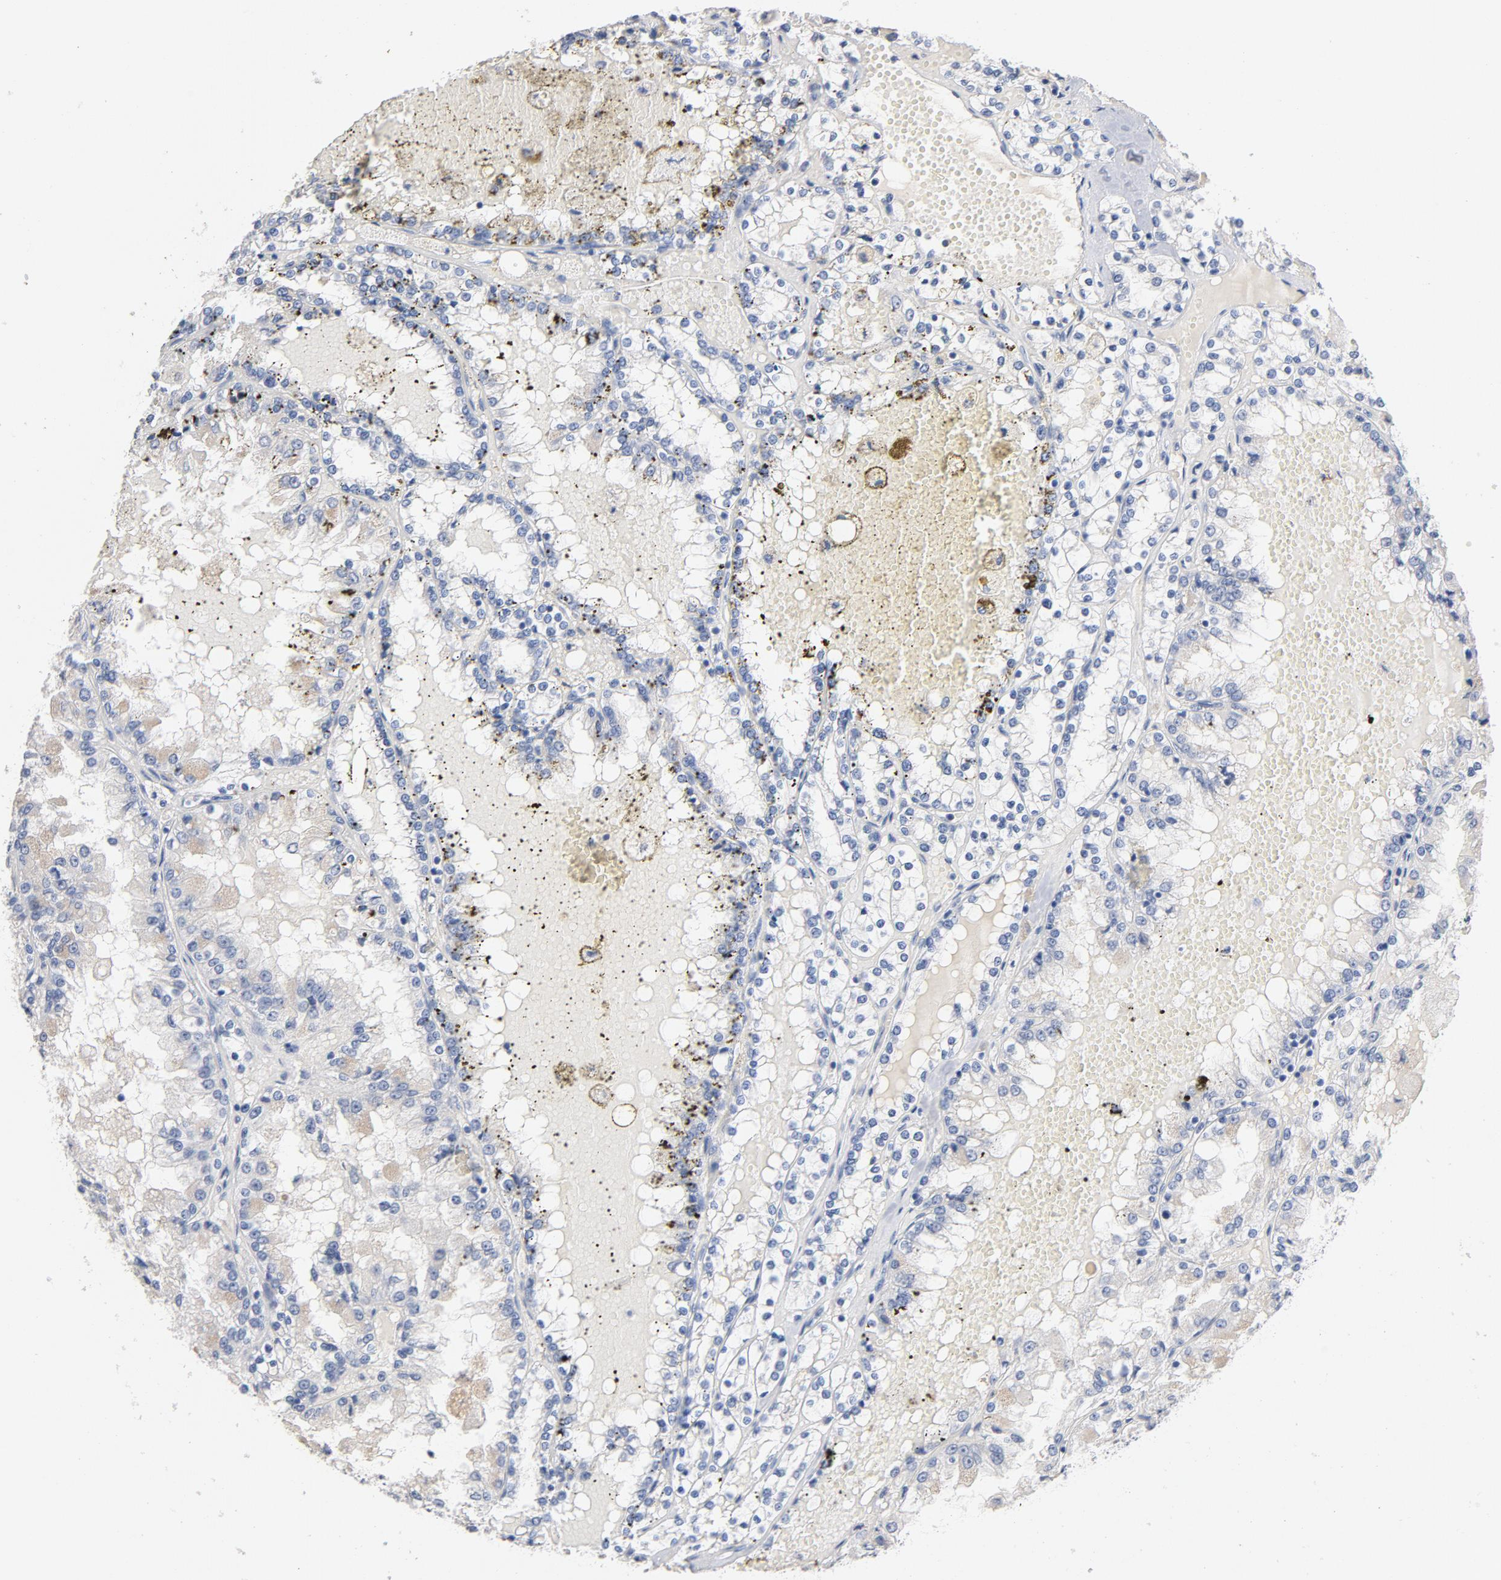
{"staining": {"intensity": "negative", "quantity": "none", "location": "none"}, "tissue": "renal cancer", "cell_type": "Tumor cells", "image_type": "cancer", "snomed": [{"axis": "morphology", "description": "Adenocarcinoma, NOS"}, {"axis": "topography", "description": "Kidney"}], "caption": "Human adenocarcinoma (renal) stained for a protein using immunohistochemistry exhibits no positivity in tumor cells.", "gene": "ZCCHC13", "patient": {"sex": "female", "age": 56}}